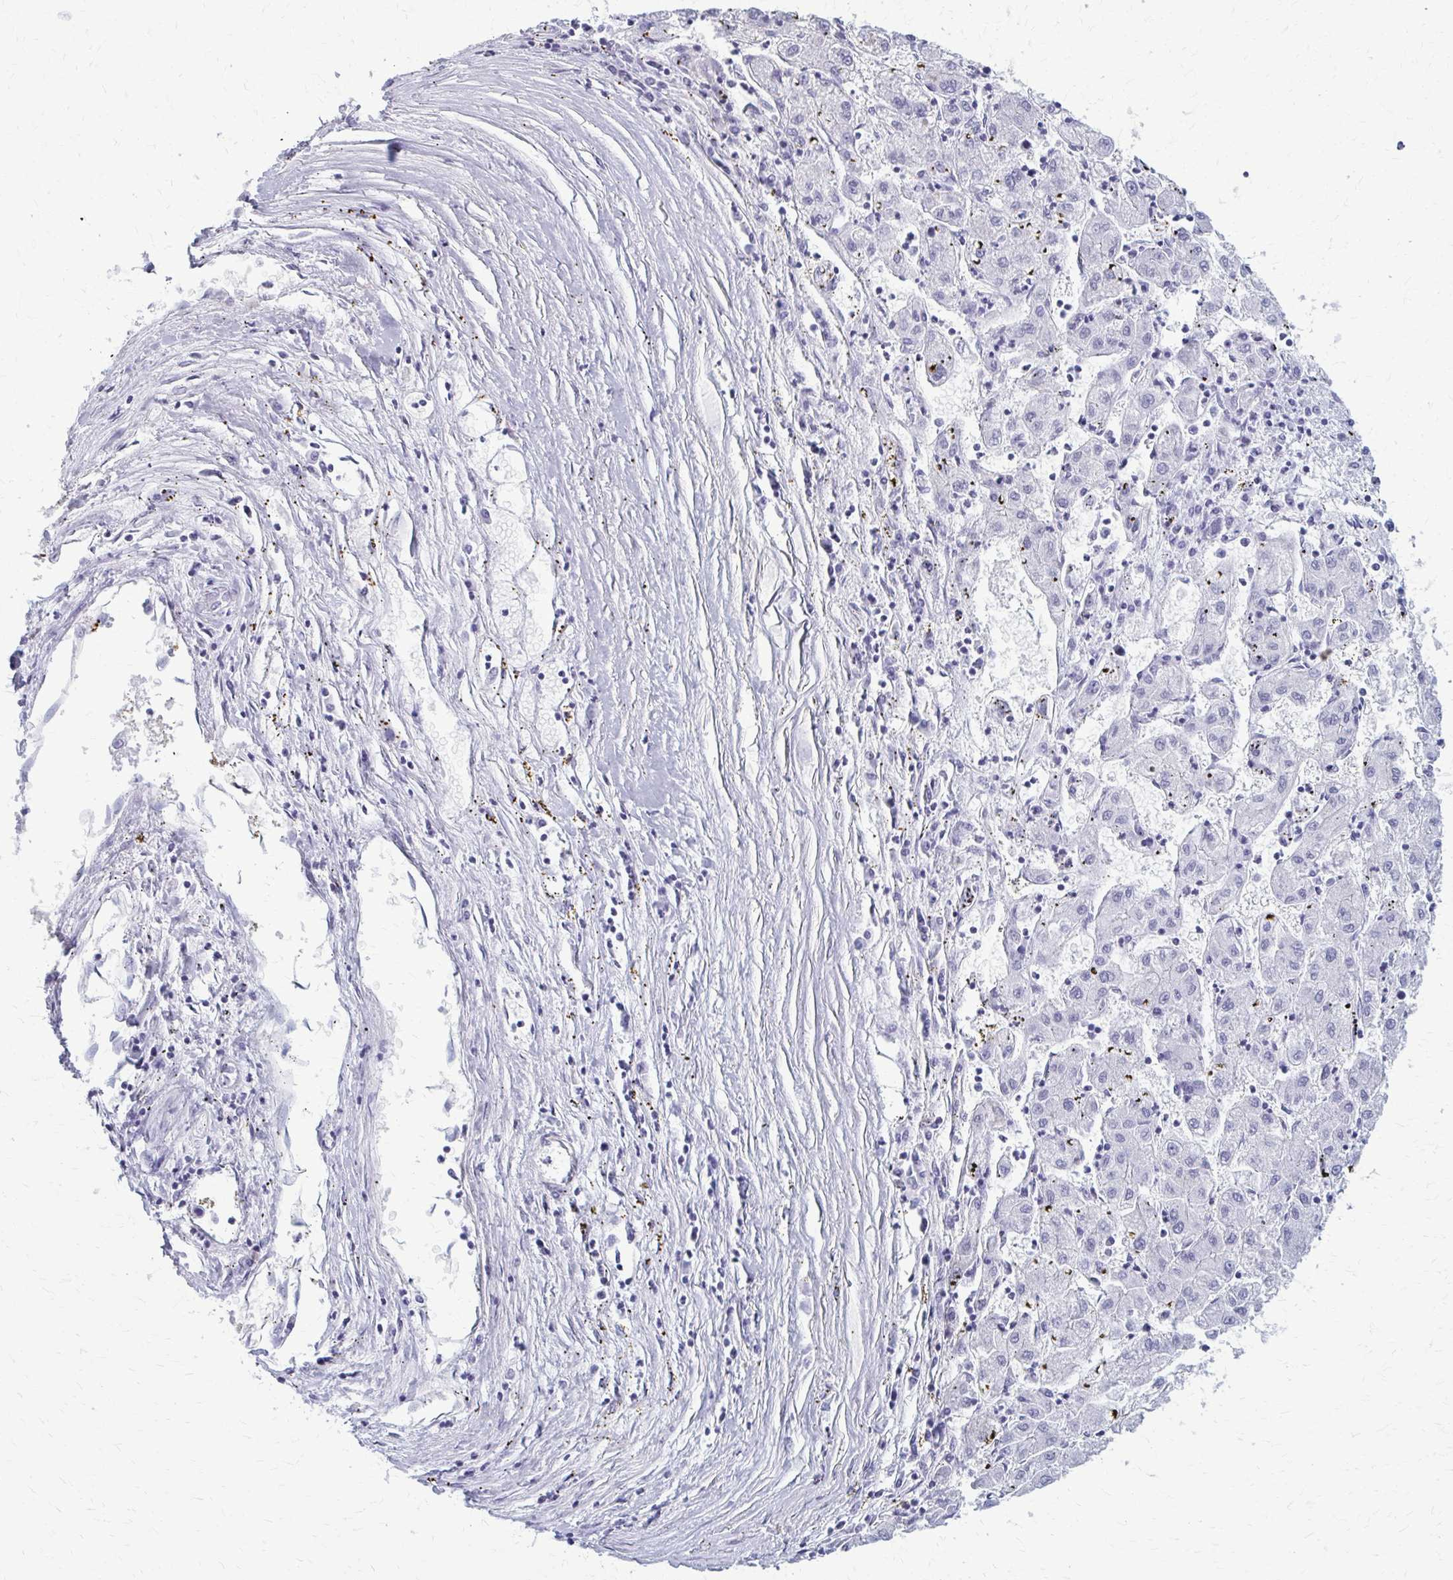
{"staining": {"intensity": "negative", "quantity": "none", "location": "none"}, "tissue": "liver cancer", "cell_type": "Tumor cells", "image_type": "cancer", "snomed": [{"axis": "morphology", "description": "Carcinoma, Hepatocellular, NOS"}, {"axis": "topography", "description": "Liver"}], "caption": "DAB immunohistochemical staining of human liver cancer (hepatocellular carcinoma) reveals no significant staining in tumor cells.", "gene": "CASQ2", "patient": {"sex": "male", "age": 72}}